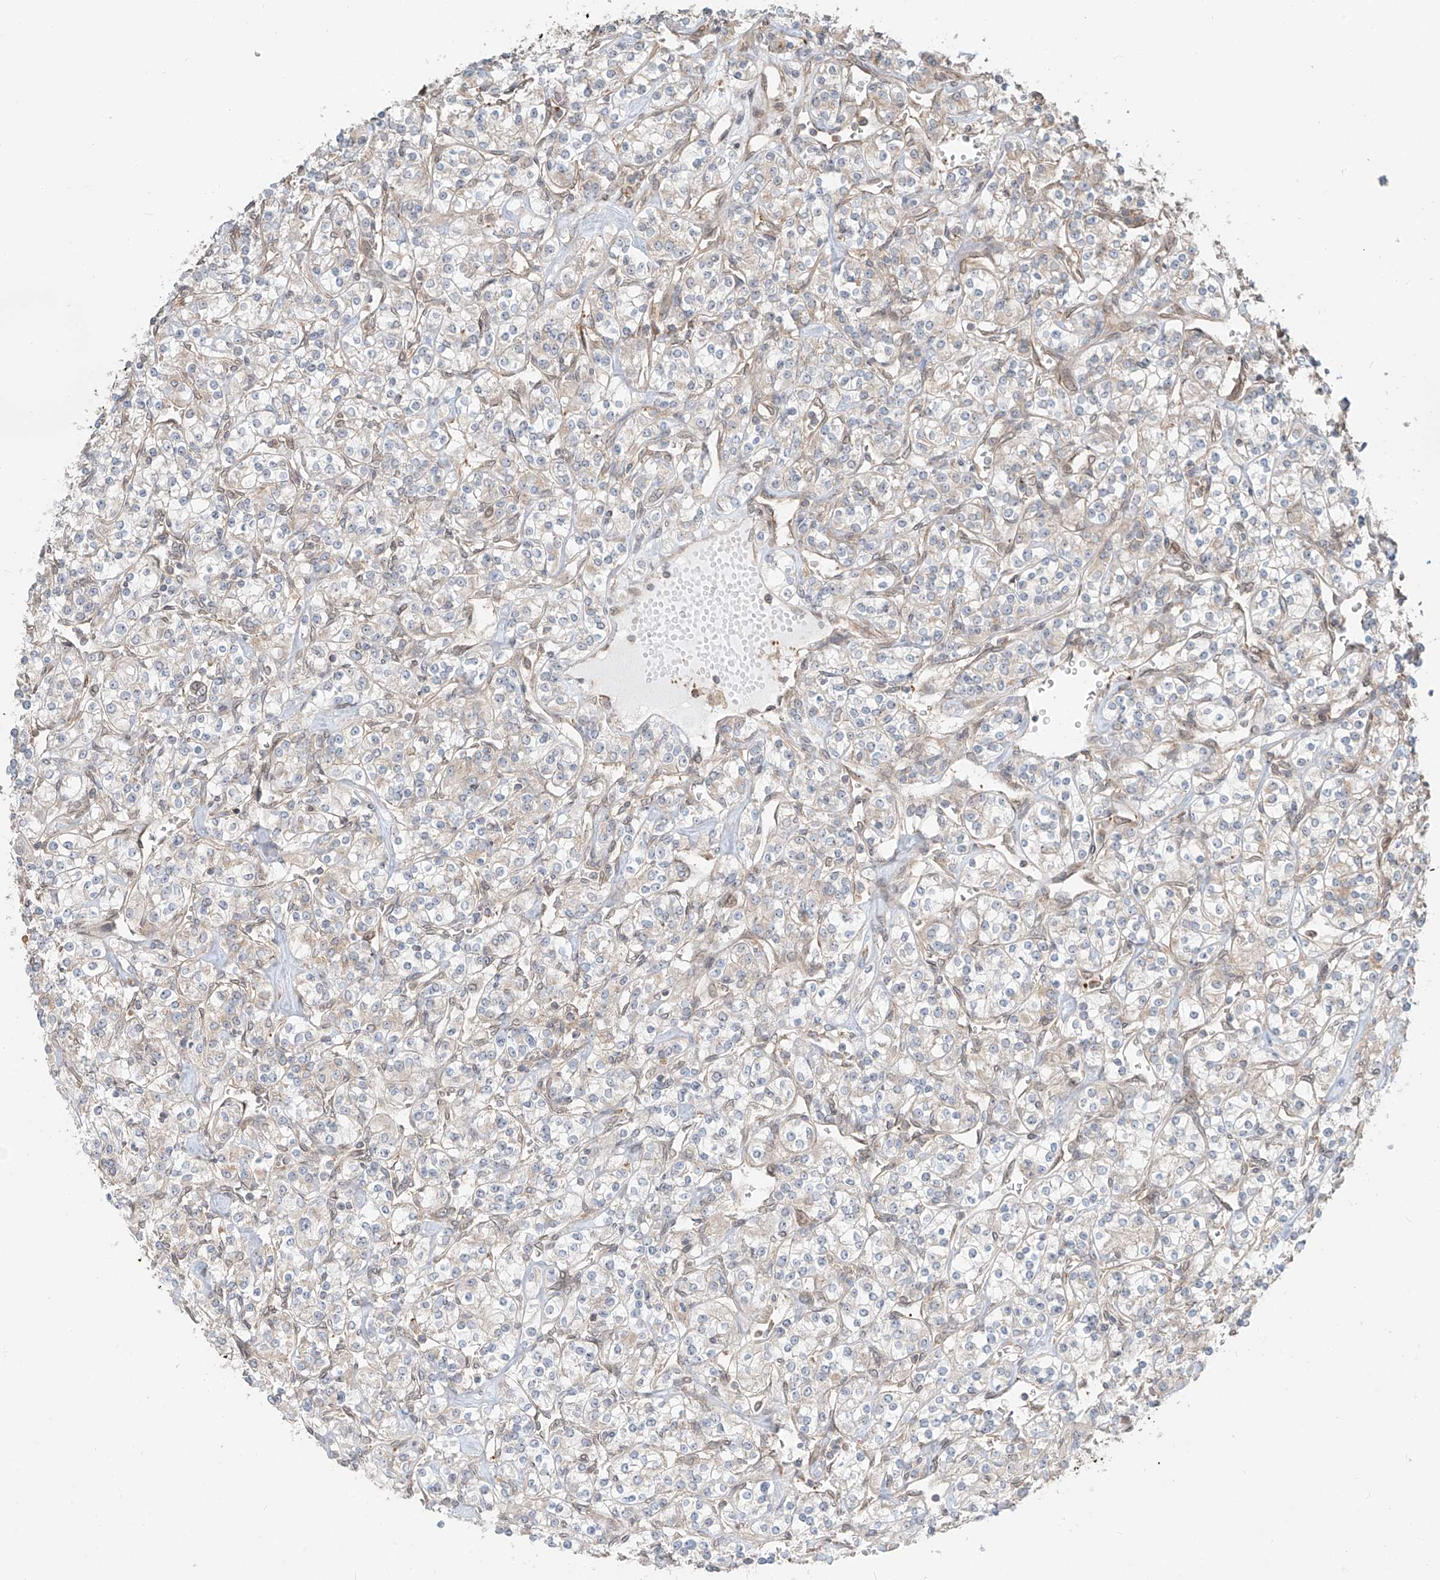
{"staining": {"intensity": "negative", "quantity": "none", "location": "none"}, "tissue": "renal cancer", "cell_type": "Tumor cells", "image_type": "cancer", "snomed": [{"axis": "morphology", "description": "Adenocarcinoma, NOS"}, {"axis": "topography", "description": "Kidney"}], "caption": "Image shows no protein expression in tumor cells of renal cancer tissue. (DAB immunohistochemistry, high magnification).", "gene": "CEP162", "patient": {"sex": "male", "age": 77}}